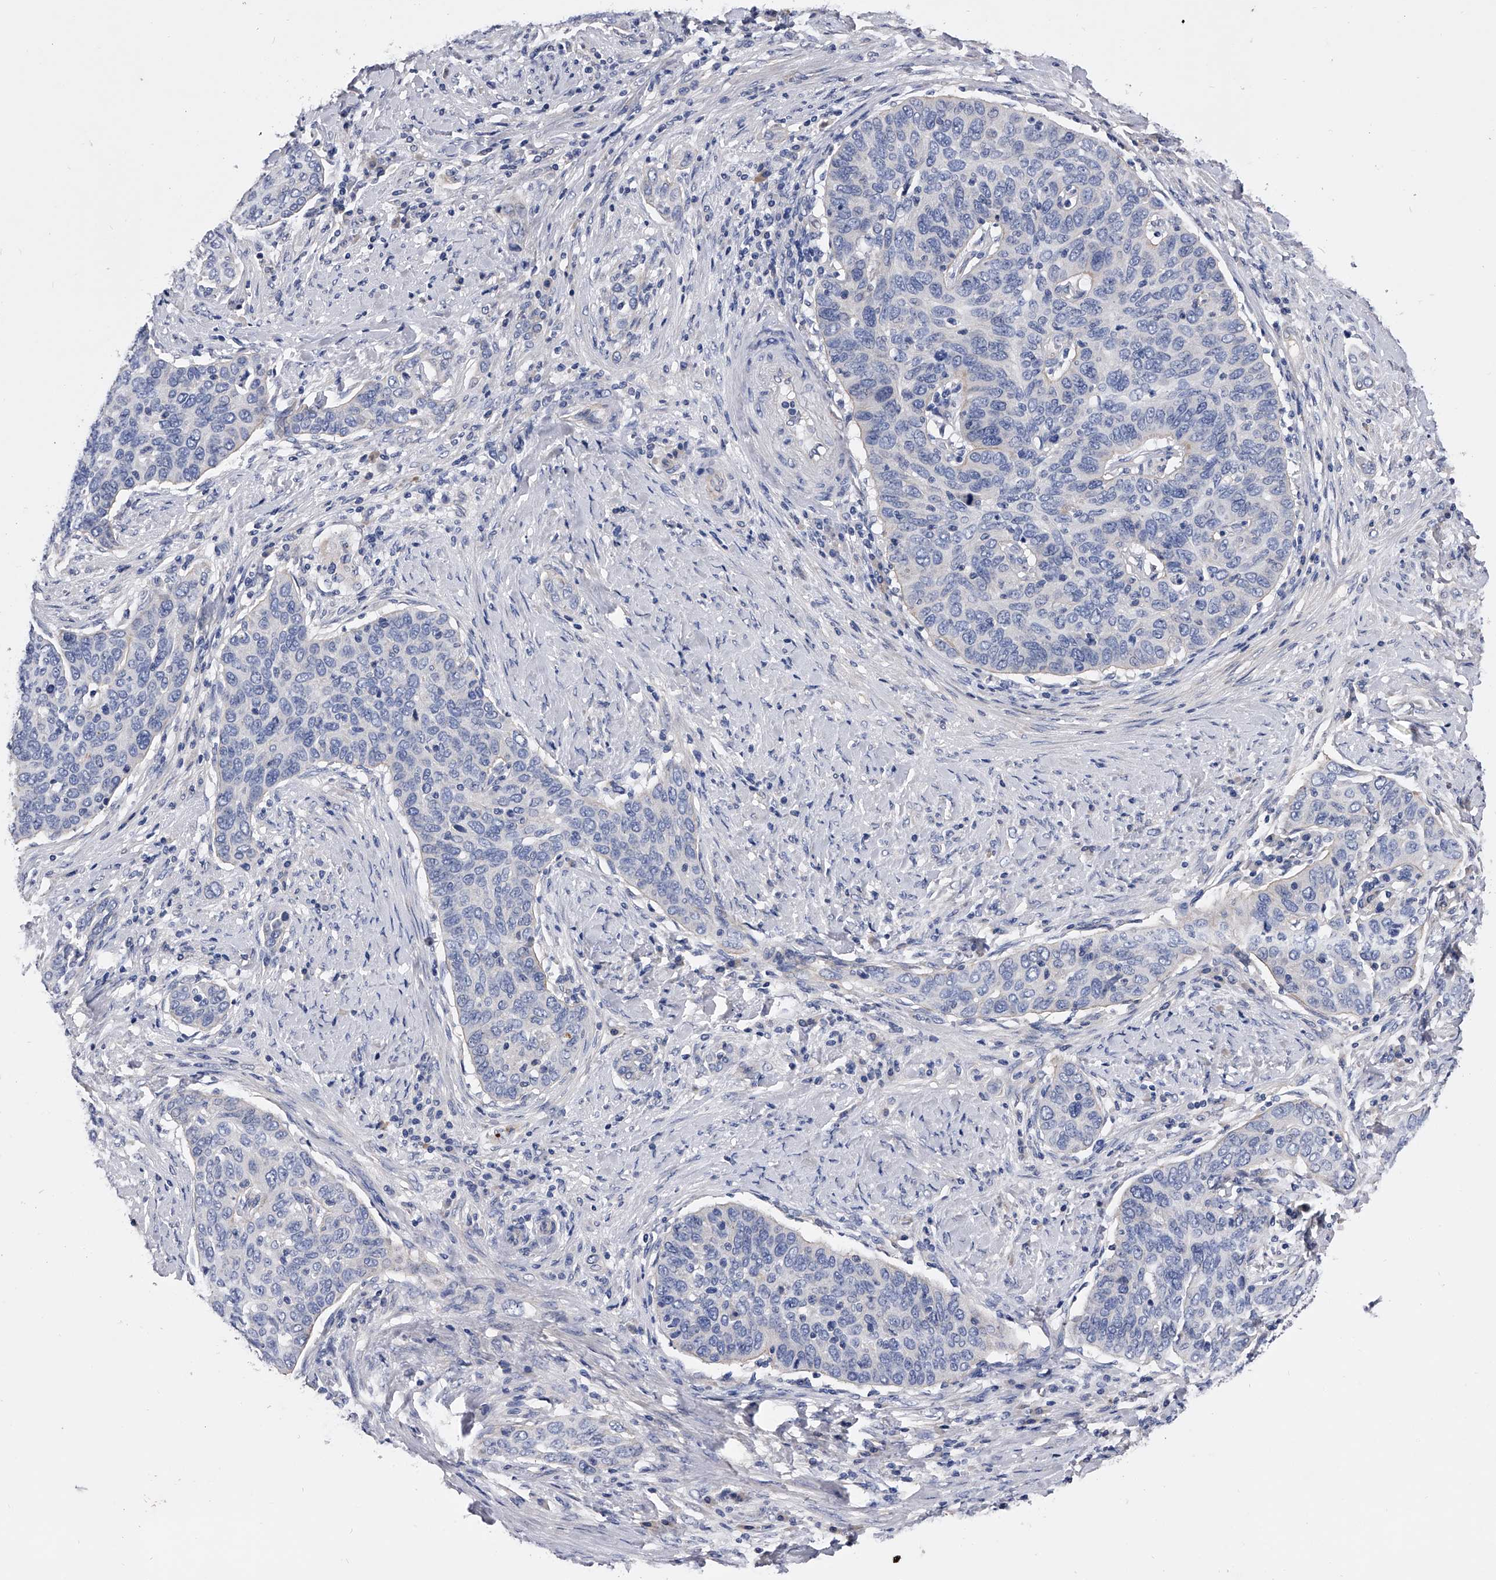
{"staining": {"intensity": "negative", "quantity": "none", "location": "none"}, "tissue": "cervical cancer", "cell_type": "Tumor cells", "image_type": "cancer", "snomed": [{"axis": "morphology", "description": "Squamous cell carcinoma, NOS"}, {"axis": "topography", "description": "Cervix"}], "caption": "The micrograph shows no significant staining in tumor cells of squamous cell carcinoma (cervical).", "gene": "EFCAB7", "patient": {"sex": "female", "age": 60}}